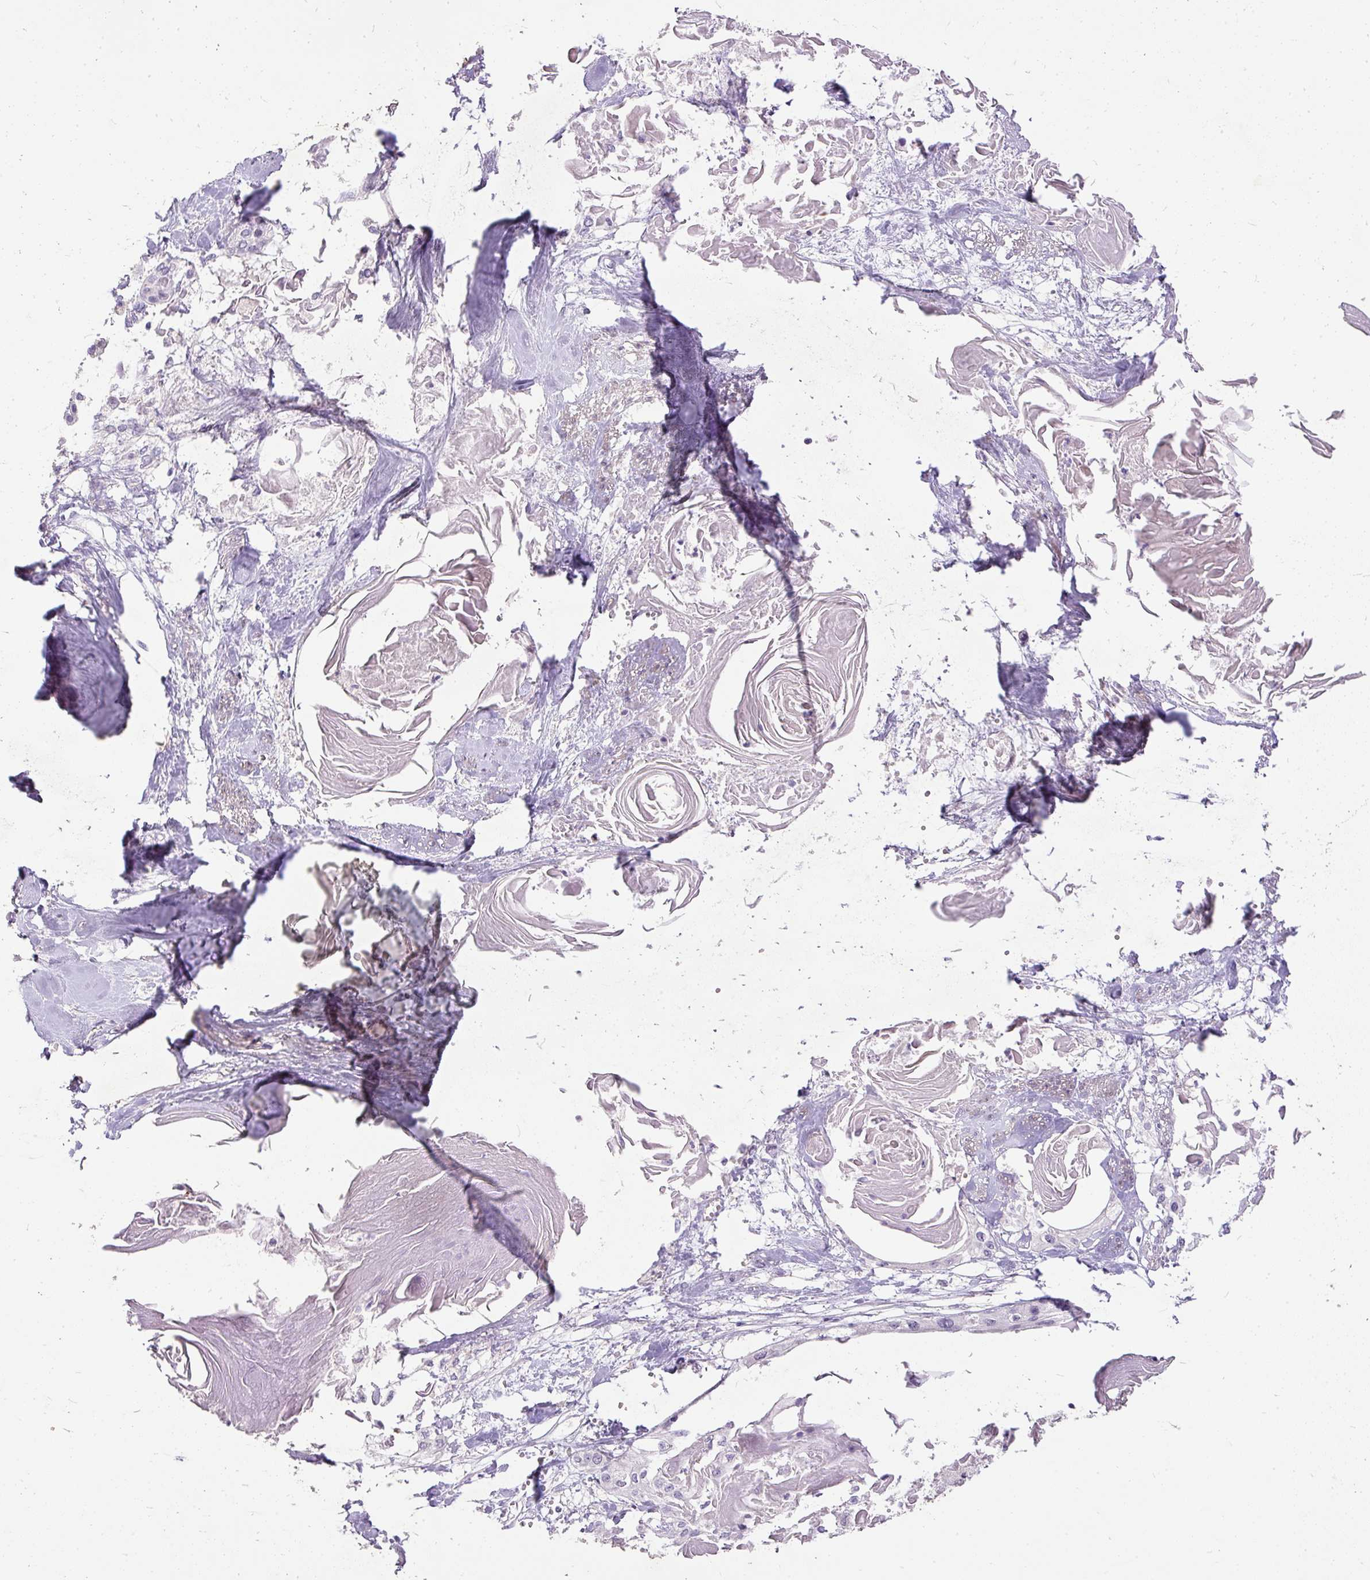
{"staining": {"intensity": "negative", "quantity": "none", "location": "none"}, "tissue": "cervical cancer", "cell_type": "Tumor cells", "image_type": "cancer", "snomed": [{"axis": "morphology", "description": "Squamous cell carcinoma, NOS"}, {"axis": "topography", "description": "Cervix"}], "caption": "The histopathology image reveals no significant positivity in tumor cells of cervical cancer (squamous cell carcinoma).", "gene": "KRTAP20-3", "patient": {"sex": "female", "age": 57}}